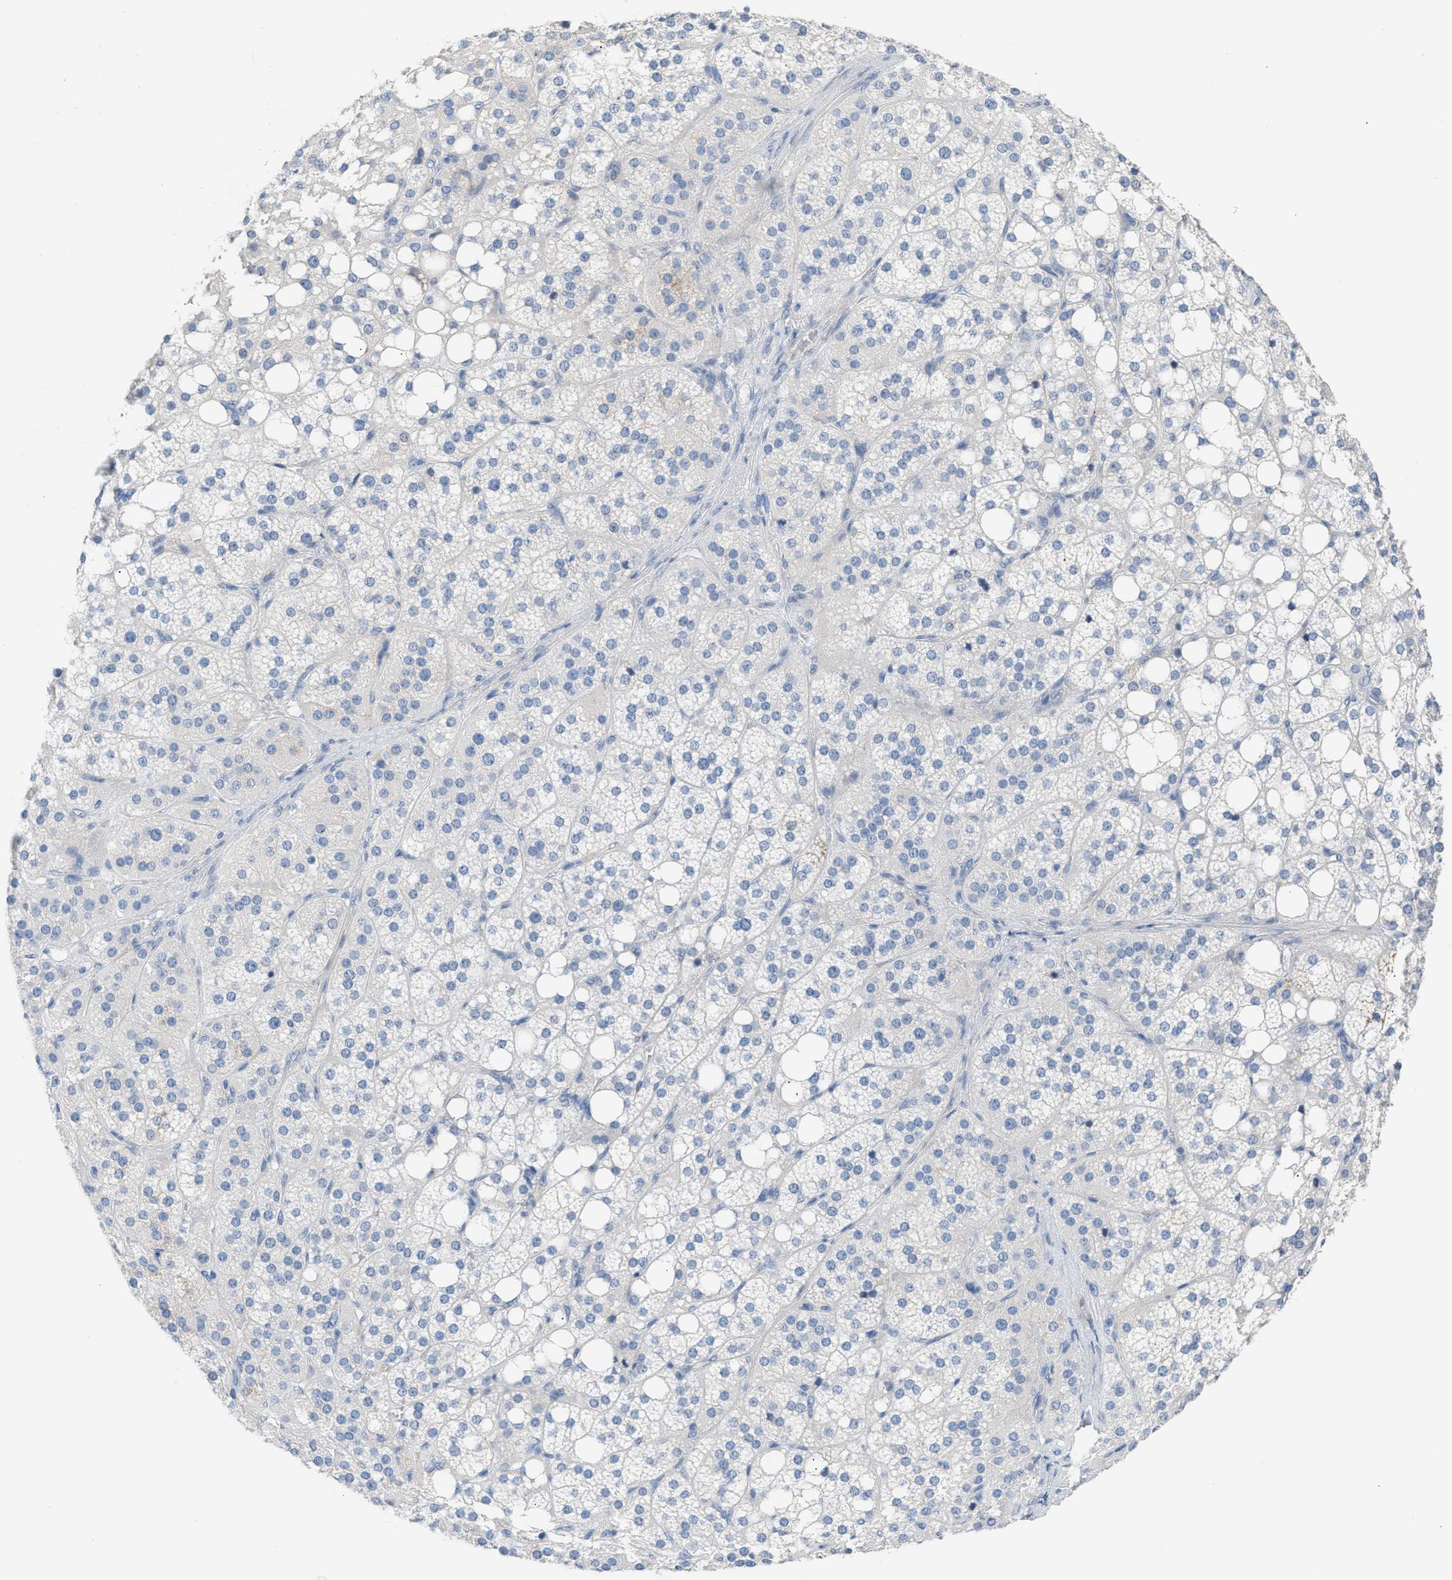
{"staining": {"intensity": "negative", "quantity": "none", "location": "none"}, "tissue": "adrenal gland", "cell_type": "Glandular cells", "image_type": "normal", "snomed": [{"axis": "morphology", "description": "Normal tissue, NOS"}, {"axis": "topography", "description": "Adrenal gland"}], "caption": "Micrograph shows no protein expression in glandular cells of unremarkable adrenal gland. Brightfield microscopy of immunohistochemistry (IHC) stained with DAB (brown) and hematoxylin (blue), captured at high magnification.", "gene": "ERBB2", "patient": {"sex": "female", "age": 59}}